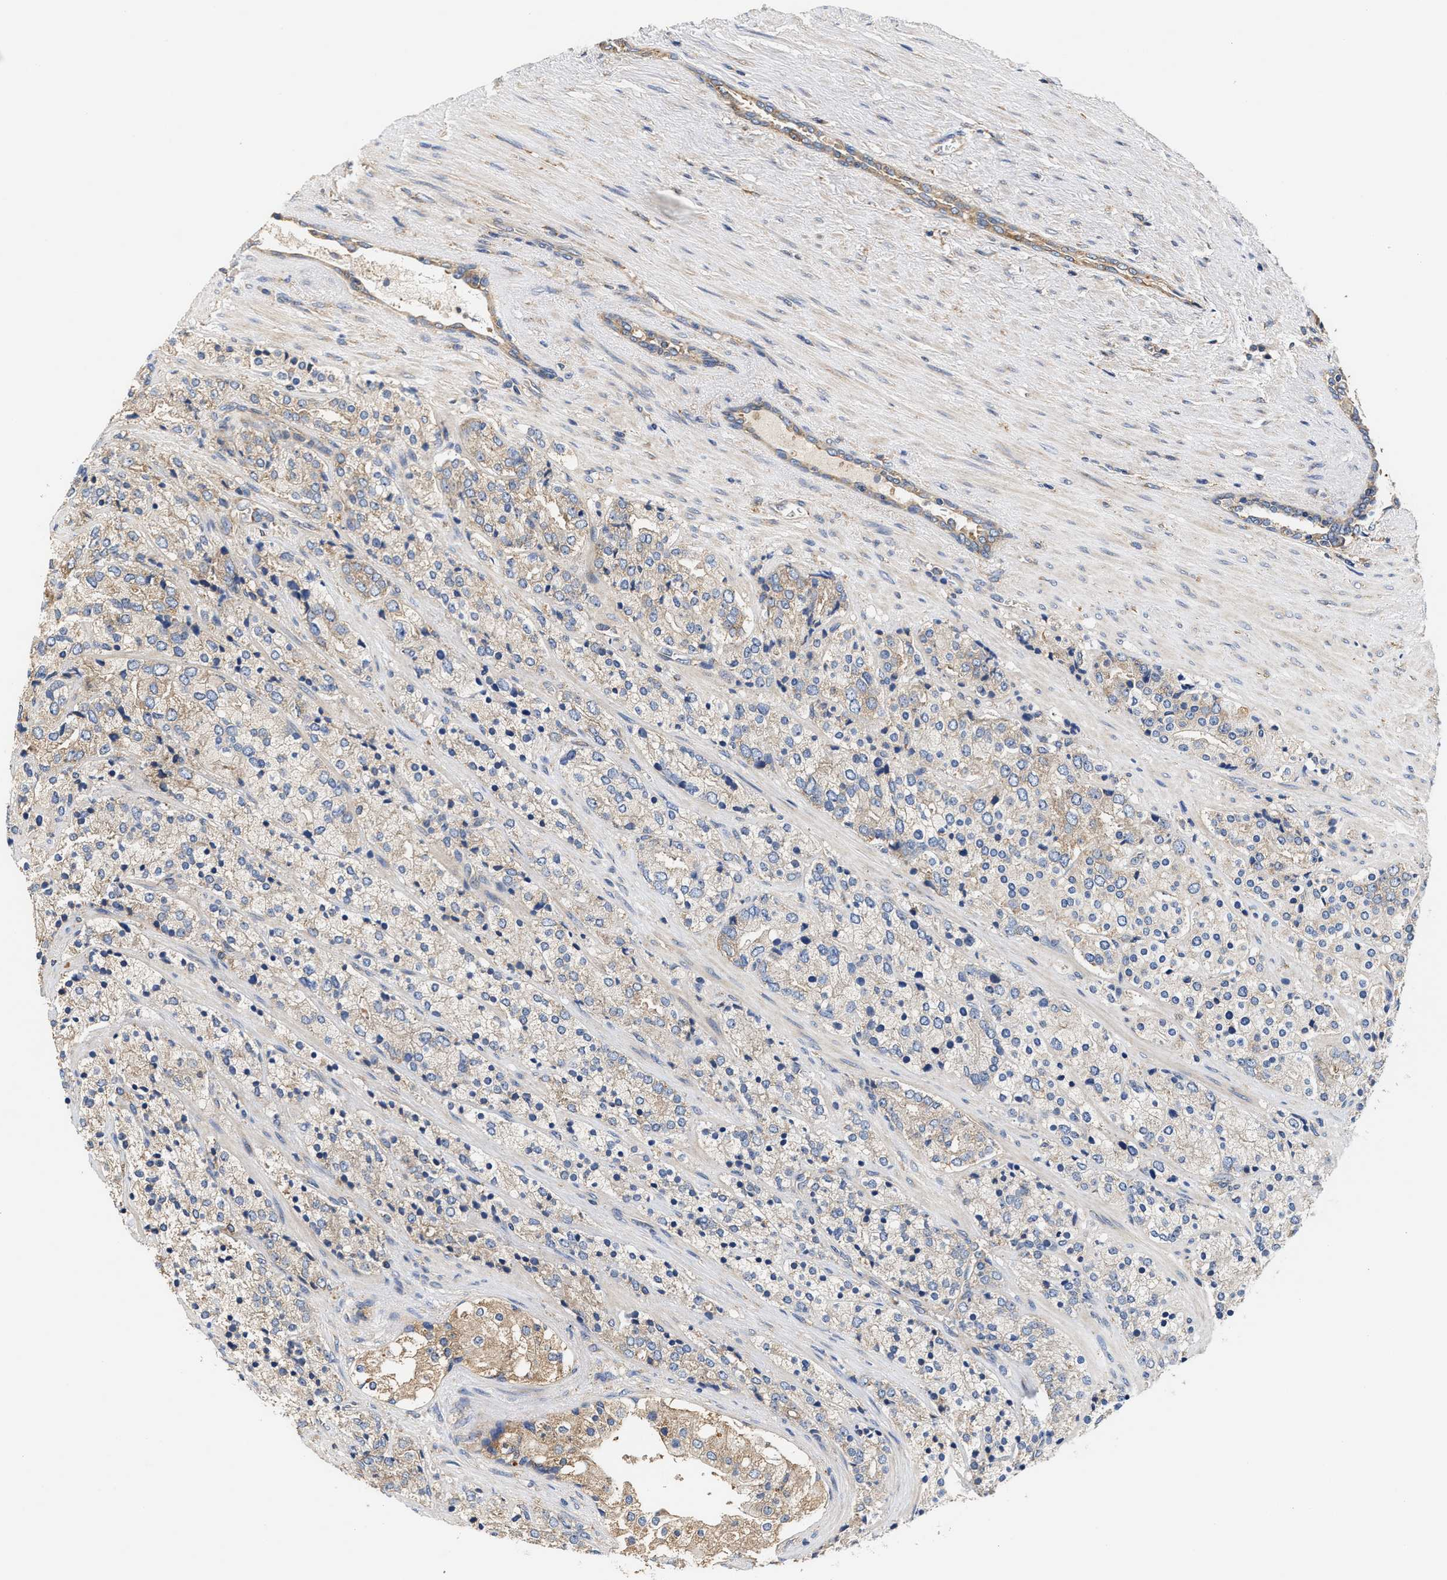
{"staining": {"intensity": "weak", "quantity": "<25%", "location": "cytoplasmic/membranous"}, "tissue": "prostate cancer", "cell_type": "Tumor cells", "image_type": "cancer", "snomed": [{"axis": "morphology", "description": "Adenocarcinoma, High grade"}, {"axis": "topography", "description": "Prostate"}], "caption": "A micrograph of prostate high-grade adenocarcinoma stained for a protein exhibits no brown staining in tumor cells. Nuclei are stained in blue.", "gene": "KLB", "patient": {"sex": "male", "age": 71}}